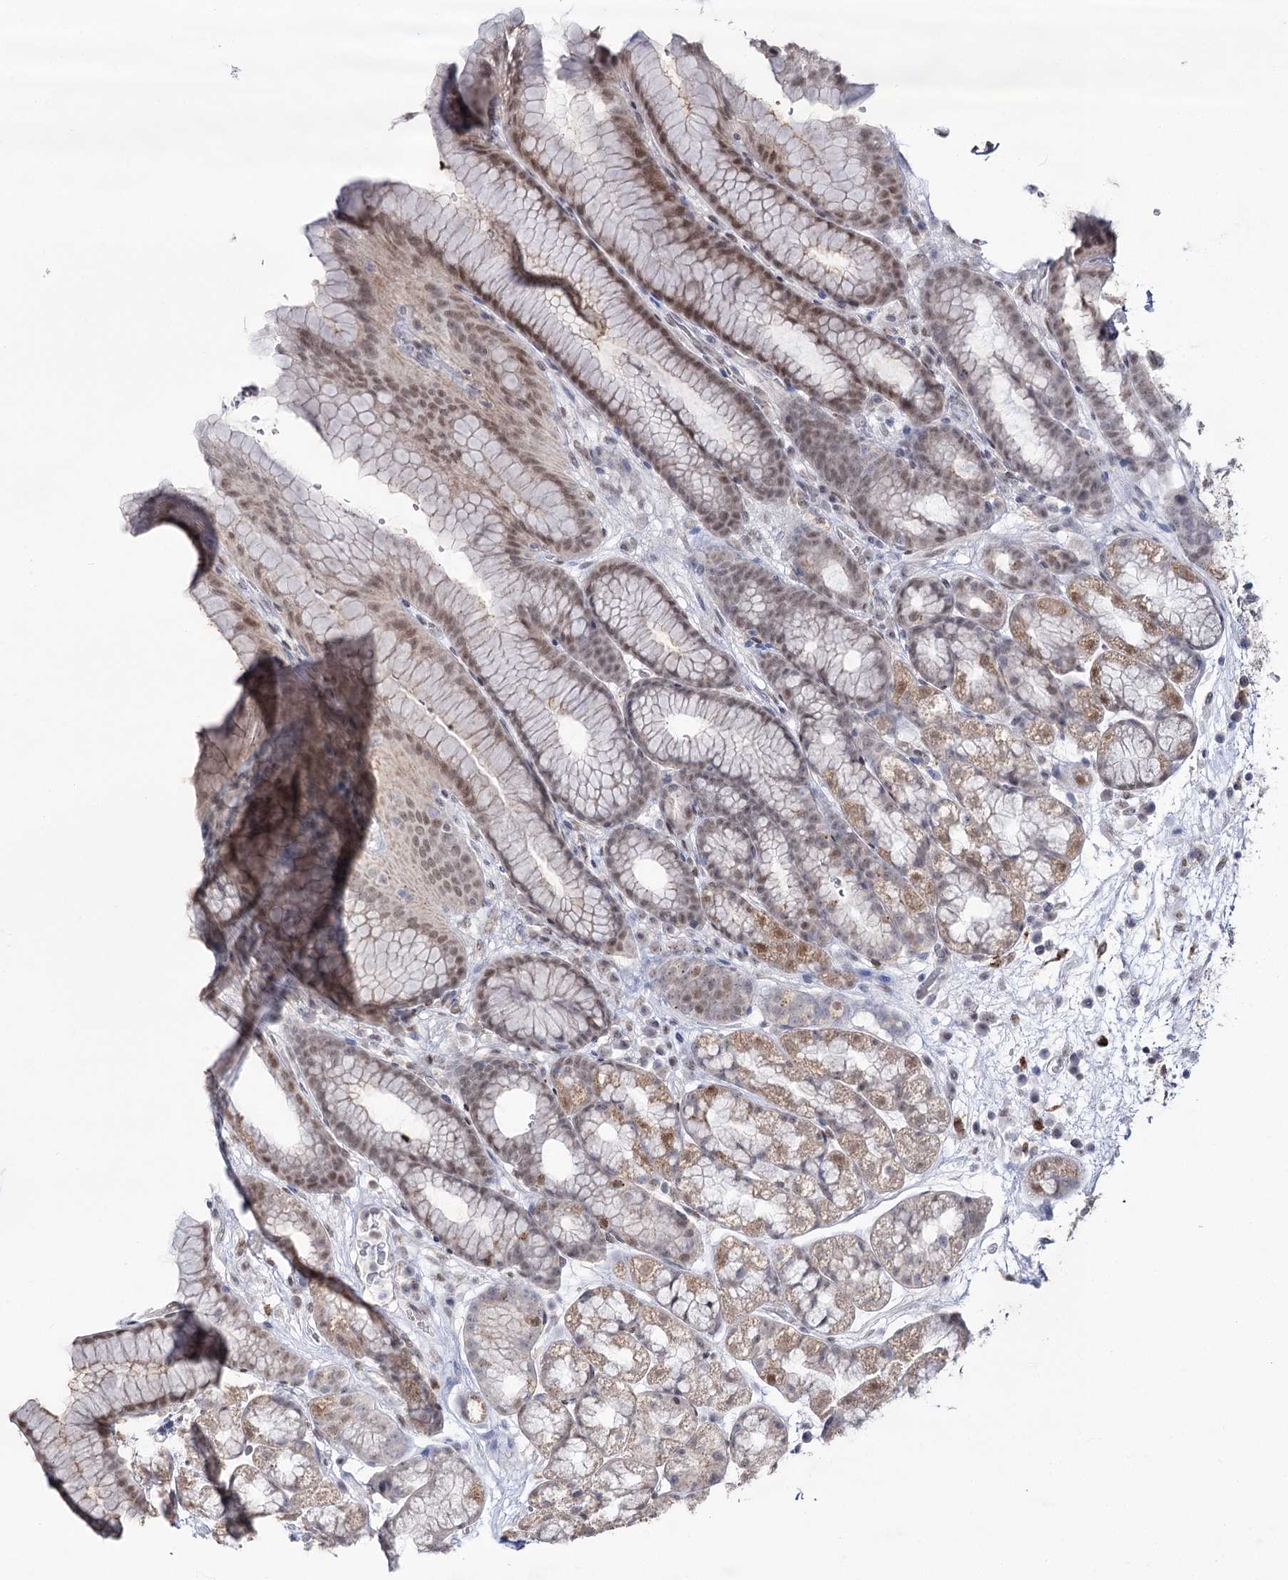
{"staining": {"intensity": "moderate", "quantity": "25%-75%", "location": "cytoplasmic/membranous,nuclear"}, "tissue": "stomach", "cell_type": "Glandular cells", "image_type": "normal", "snomed": [{"axis": "morphology", "description": "Normal tissue, NOS"}, {"axis": "morphology", "description": "Adenocarcinoma, NOS"}, {"axis": "topography", "description": "Stomach"}], "caption": "Stomach stained with immunohistochemistry (IHC) demonstrates moderate cytoplasmic/membranous,nuclear positivity in about 25%-75% of glandular cells. (Stains: DAB (3,3'-diaminobenzidine) in brown, nuclei in blue, Microscopy: brightfield microscopy at high magnification).", "gene": "VGLL4", "patient": {"sex": "male", "age": 57}}